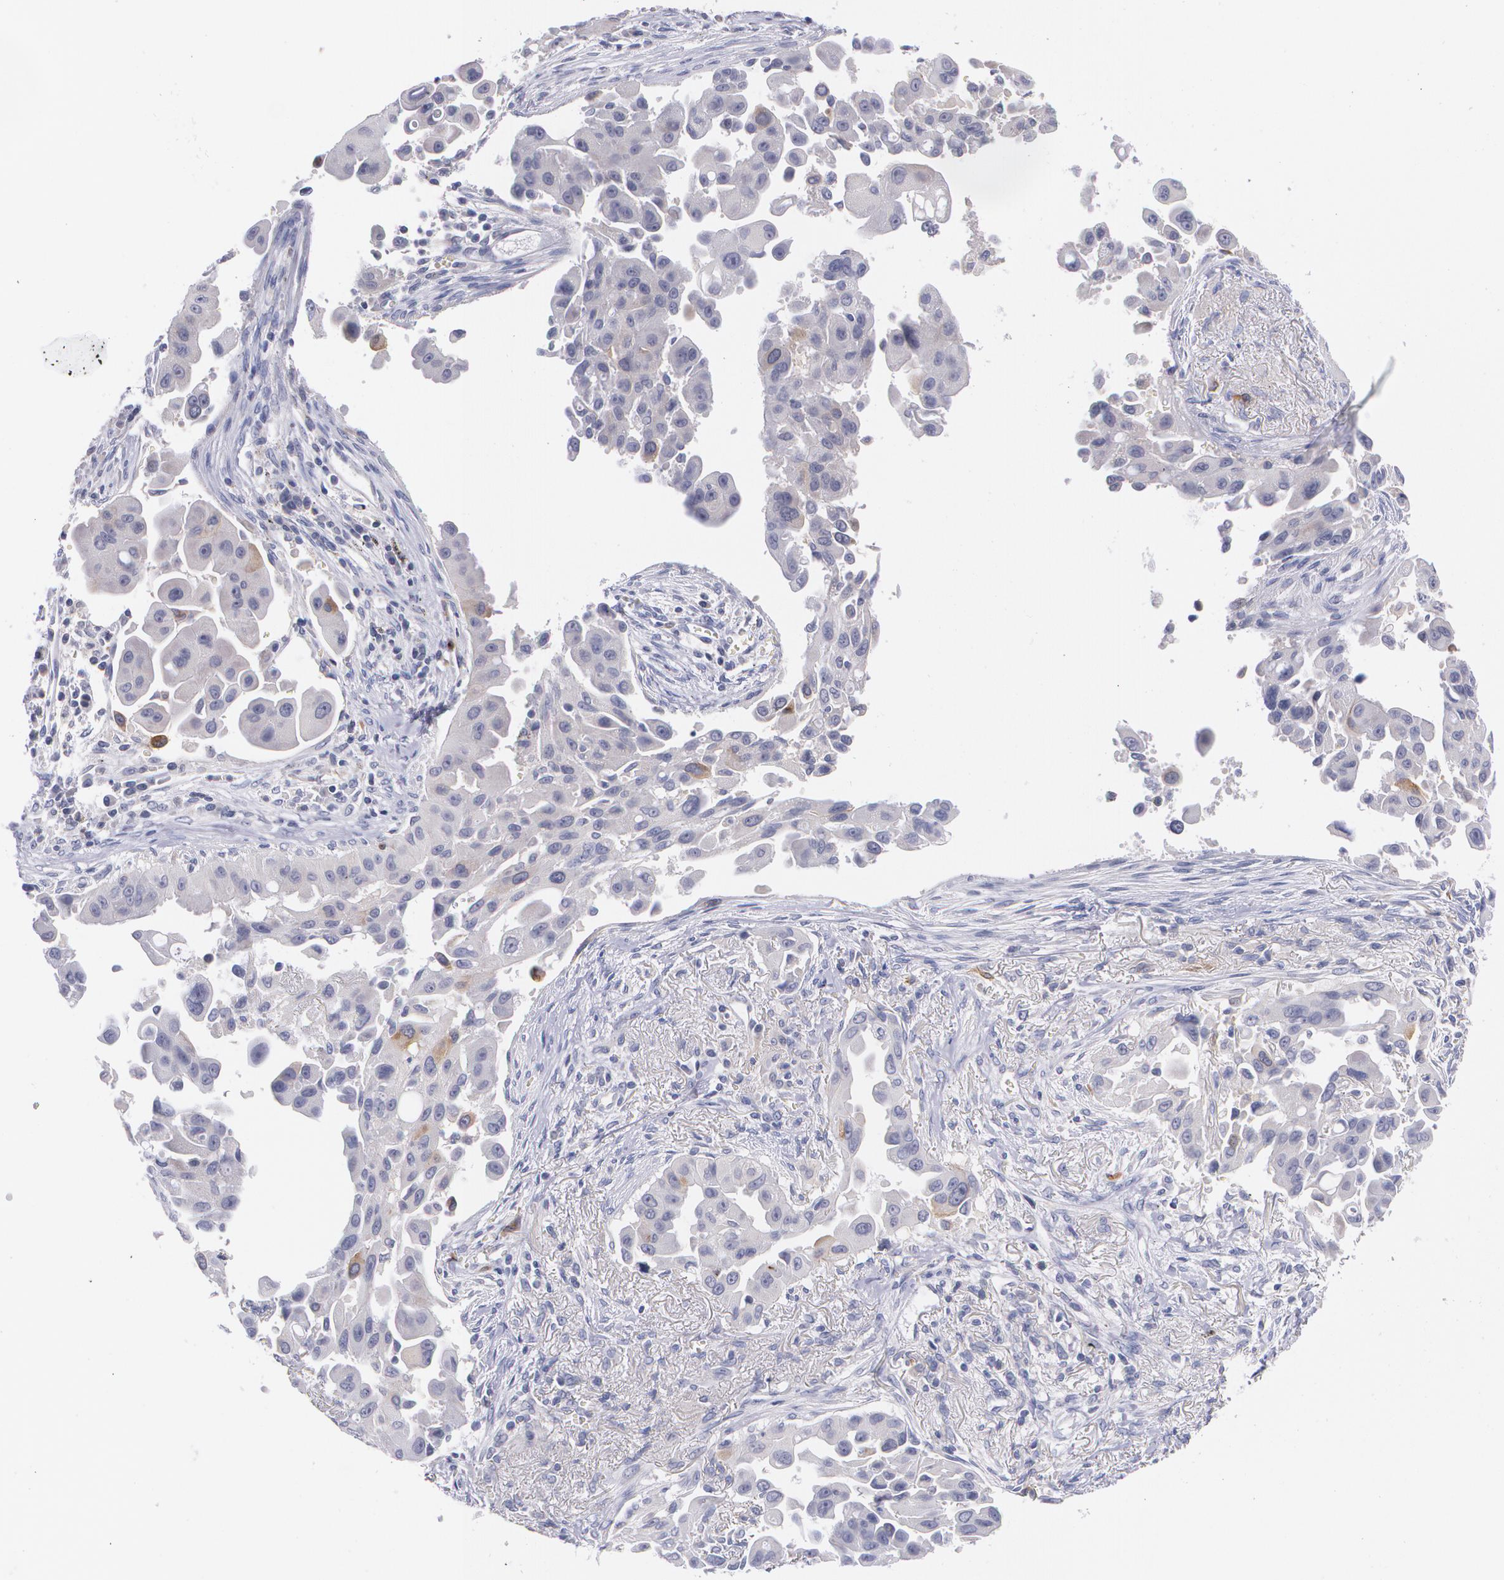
{"staining": {"intensity": "moderate", "quantity": "<25%", "location": "cytoplasmic/membranous"}, "tissue": "lung cancer", "cell_type": "Tumor cells", "image_type": "cancer", "snomed": [{"axis": "morphology", "description": "Adenocarcinoma, NOS"}, {"axis": "topography", "description": "Lung"}], "caption": "Immunohistochemistry (IHC) staining of adenocarcinoma (lung), which exhibits low levels of moderate cytoplasmic/membranous staining in approximately <25% of tumor cells indicating moderate cytoplasmic/membranous protein expression. The staining was performed using DAB (brown) for protein detection and nuclei were counterstained in hematoxylin (blue).", "gene": "HMMR", "patient": {"sex": "male", "age": 68}}